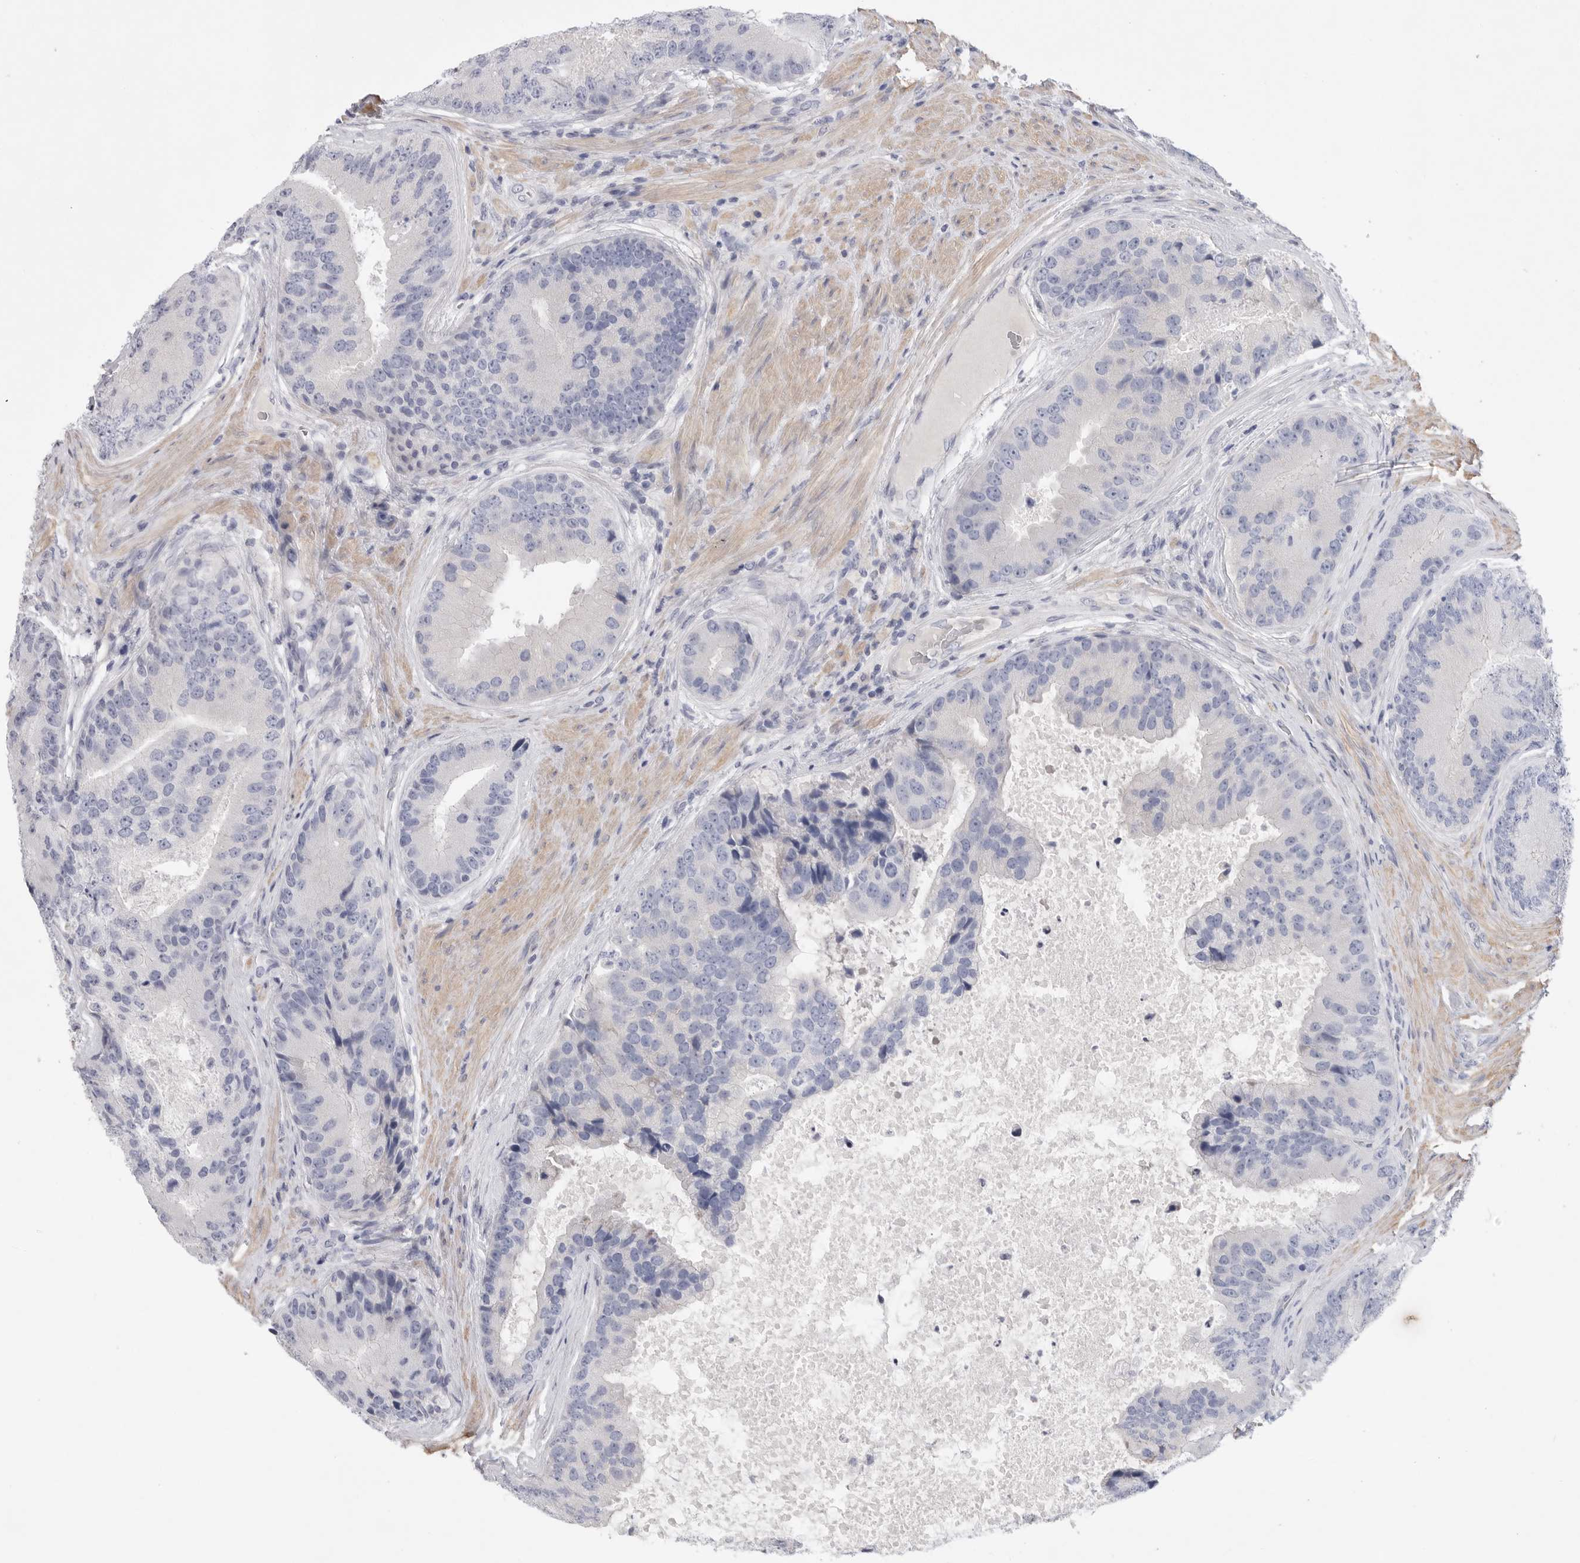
{"staining": {"intensity": "negative", "quantity": "none", "location": "none"}, "tissue": "prostate cancer", "cell_type": "Tumor cells", "image_type": "cancer", "snomed": [{"axis": "morphology", "description": "Adenocarcinoma, High grade"}, {"axis": "topography", "description": "Prostate"}], "caption": "This is an IHC micrograph of human prostate adenocarcinoma (high-grade). There is no expression in tumor cells.", "gene": "CAMK2B", "patient": {"sex": "male", "age": 70}}